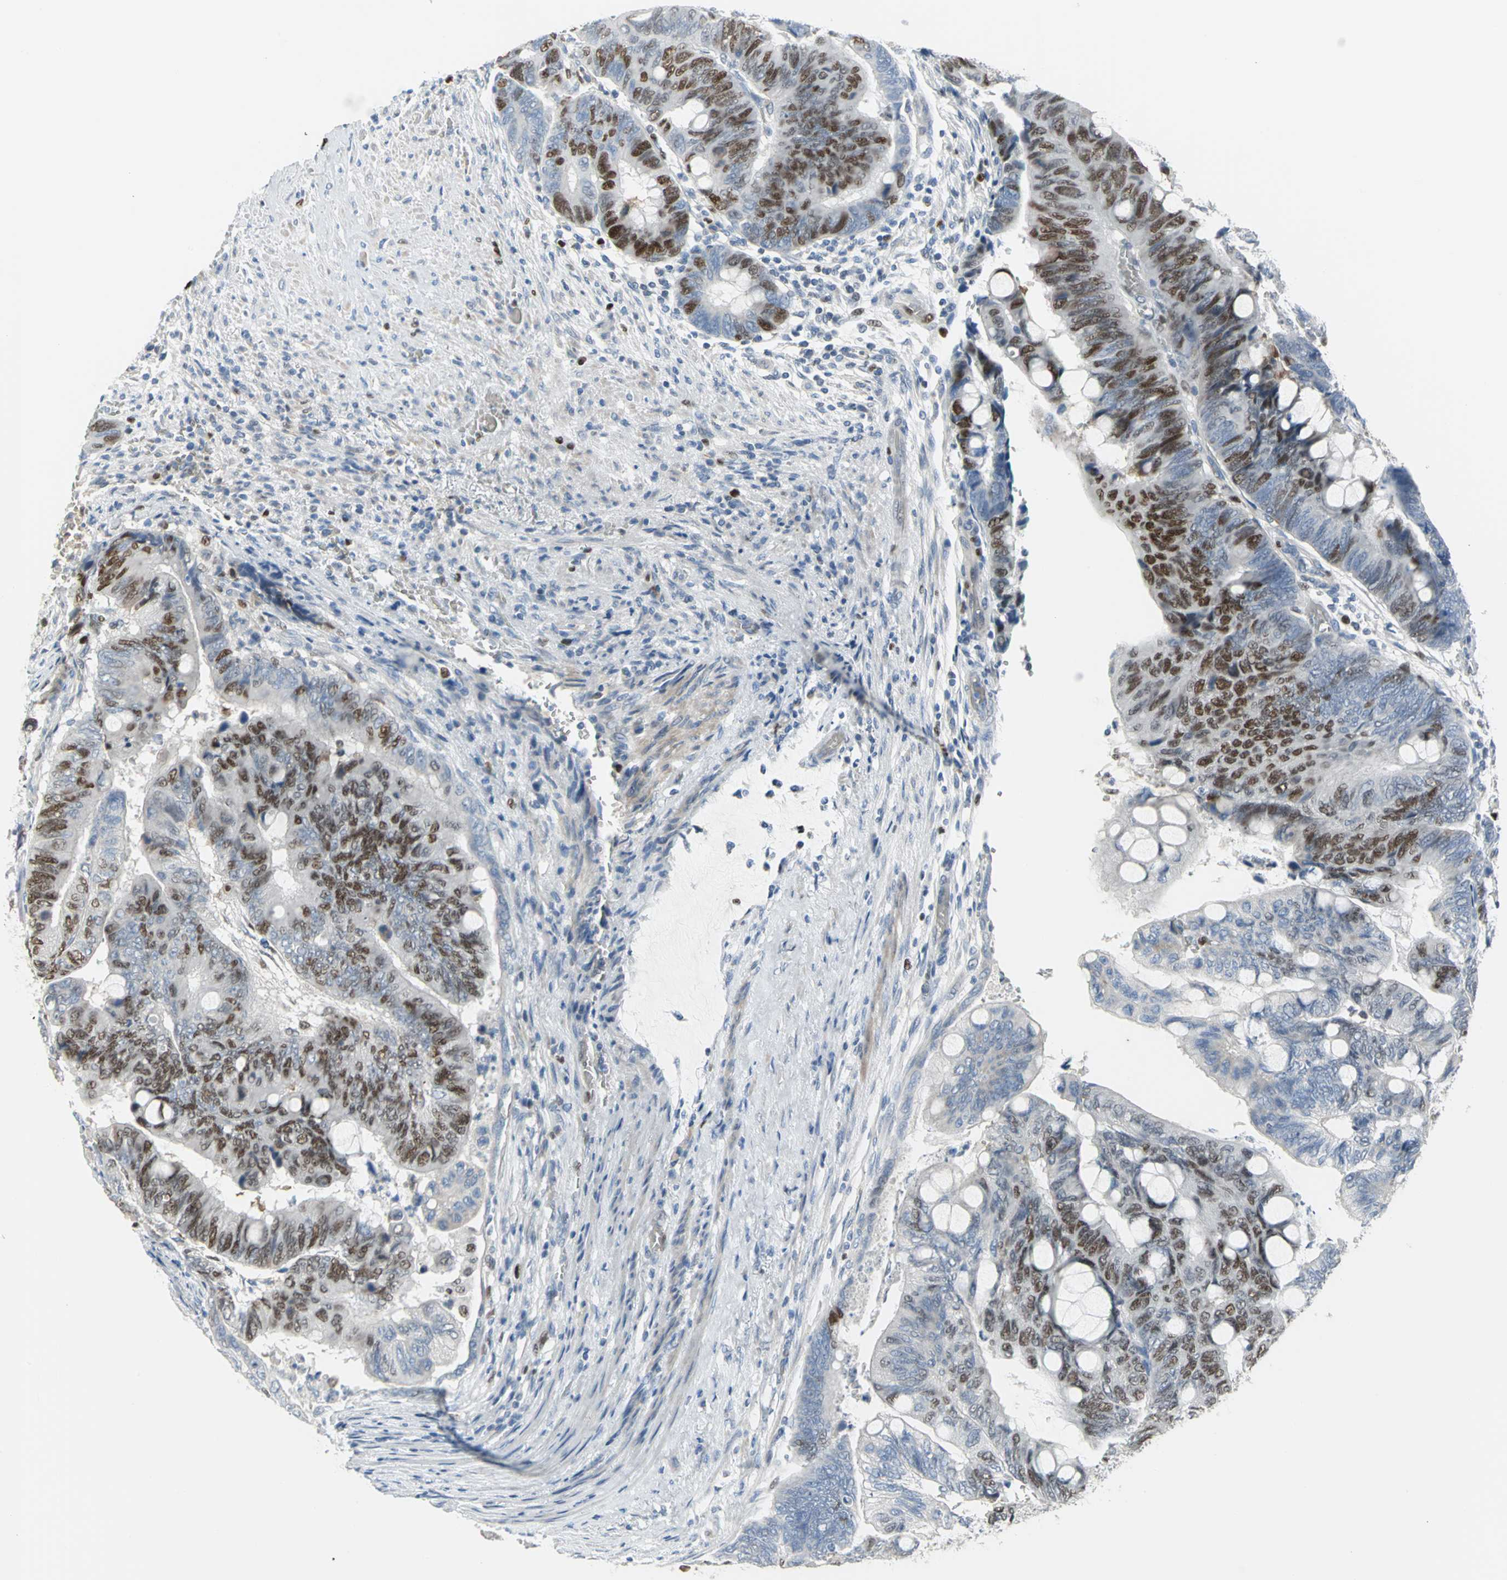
{"staining": {"intensity": "moderate", "quantity": "25%-75%", "location": "nuclear"}, "tissue": "colorectal cancer", "cell_type": "Tumor cells", "image_type": "cancer", "snomed": [{"axis": "morphology", "description": "Normal tissue, NOS"}, {"axis": "morphology", "description": "Adenocarcinoma, NOS"}, {"axis": "topography", "description": "Rectum"}, {"axis": "topography", "description": "Peripheral nerve tissue"}], "caption": "Immunohistochemistry histopathology image of neoplastic tissue: human colorectal cancer (adenocarcinoma) stained using immunohistochemistry displays medium levels of moderate protein expression localized specifically in the nuclear of tumor cells, appearing as a nuclear brown color.", "gene": "MCM3", "patient": {"sex": "male", "age": 92}}